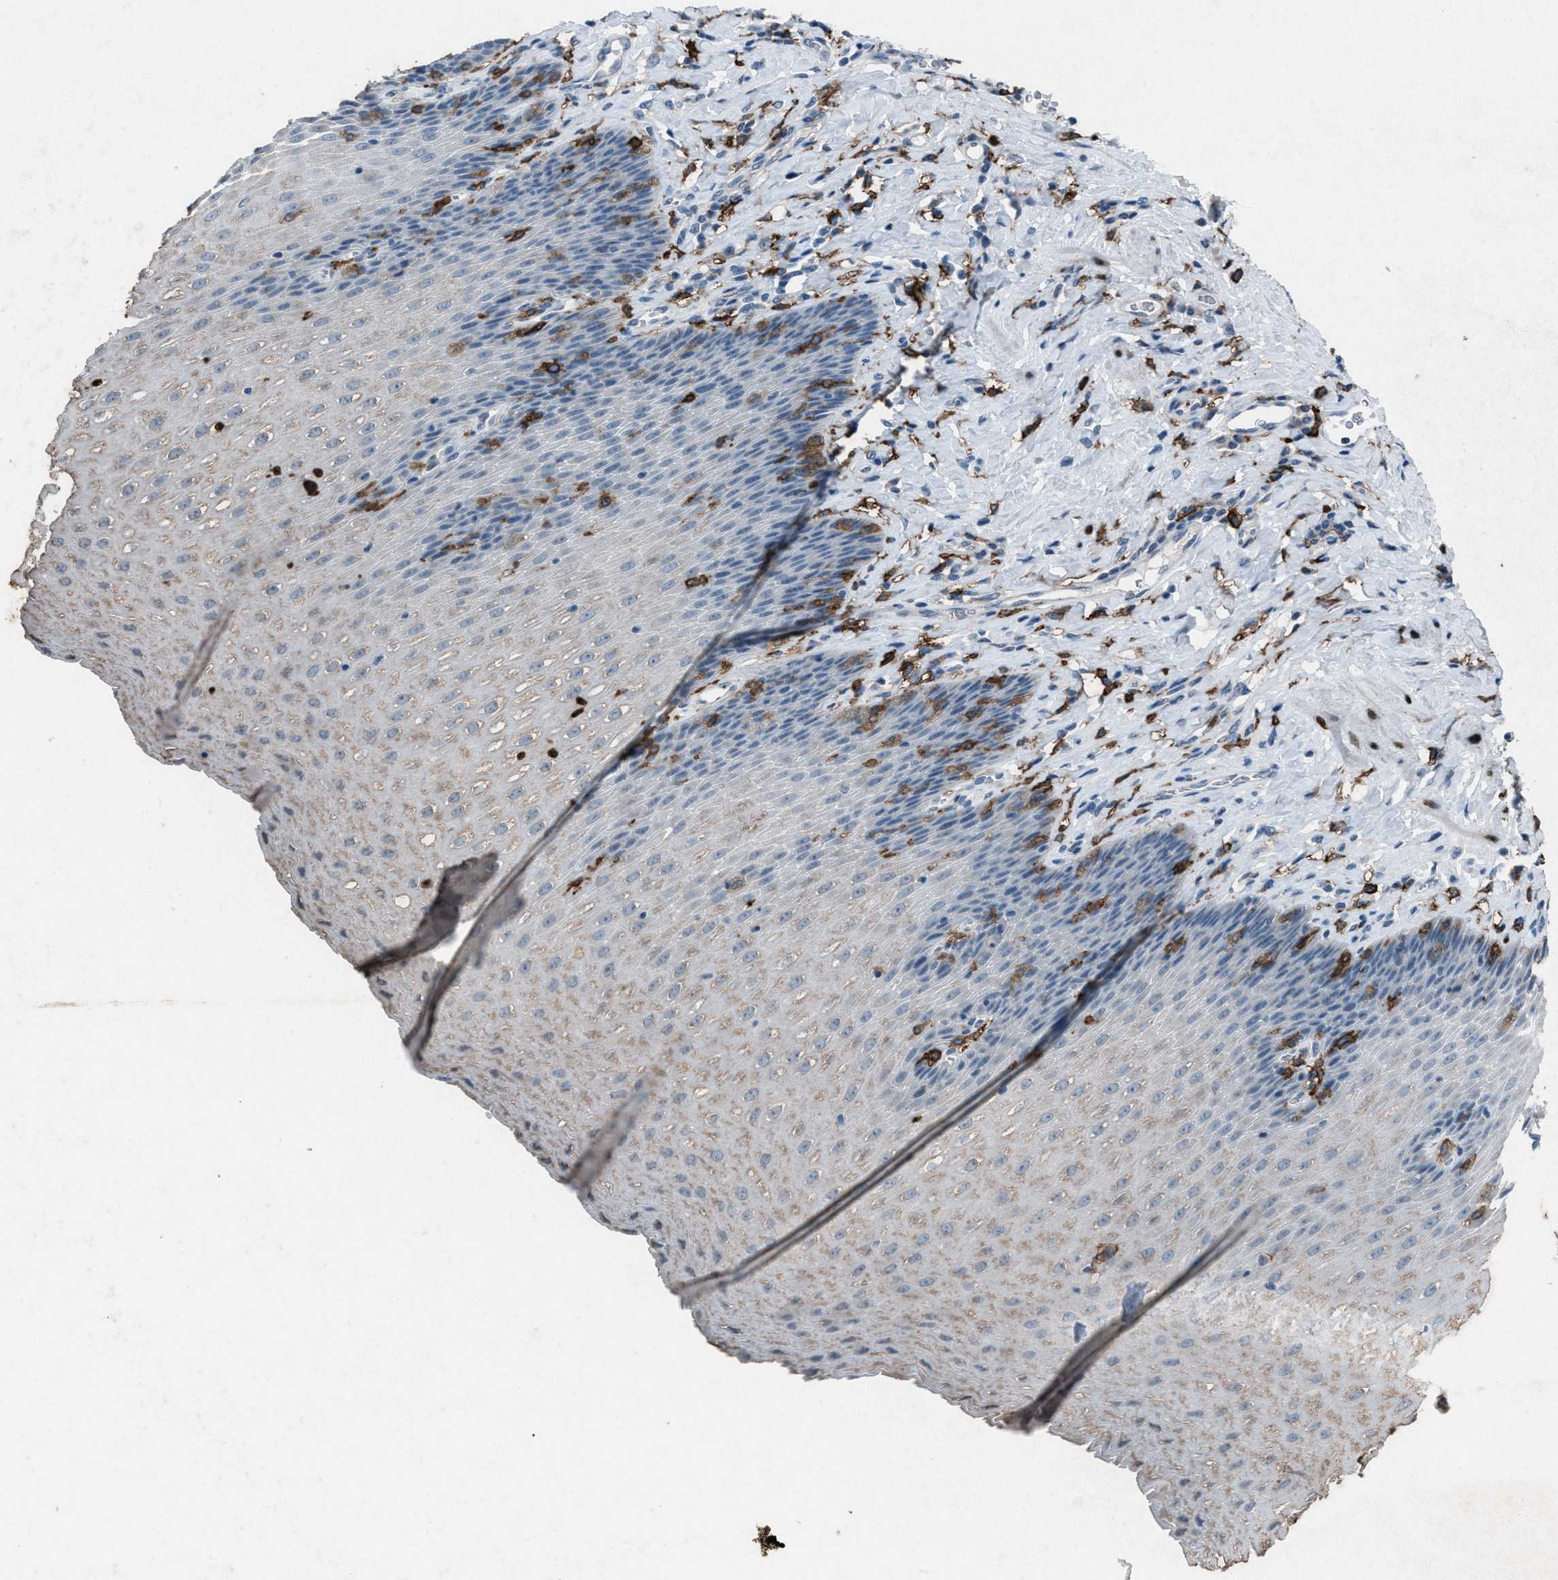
{"staining": {"intensity": "weak", "quantity": "<25%", "location": "cytoplasmic/membranous"}, "tissue": "esophagus", "cell_type": "Squamous epithelial cells", "image_type": "normal", "snomed": [{"axis": "morphology", "description": "Normal tissue, NOS"}, {"axis": "topography", "description": "Esophagus"}], "caption": "Human esophagus stained for a protein using immunohistochemistry (IHC) reveals no staining in squamous epithelial cells.", "gene": "FCER1G", "patient": {"sex": "female", "age": 61}}